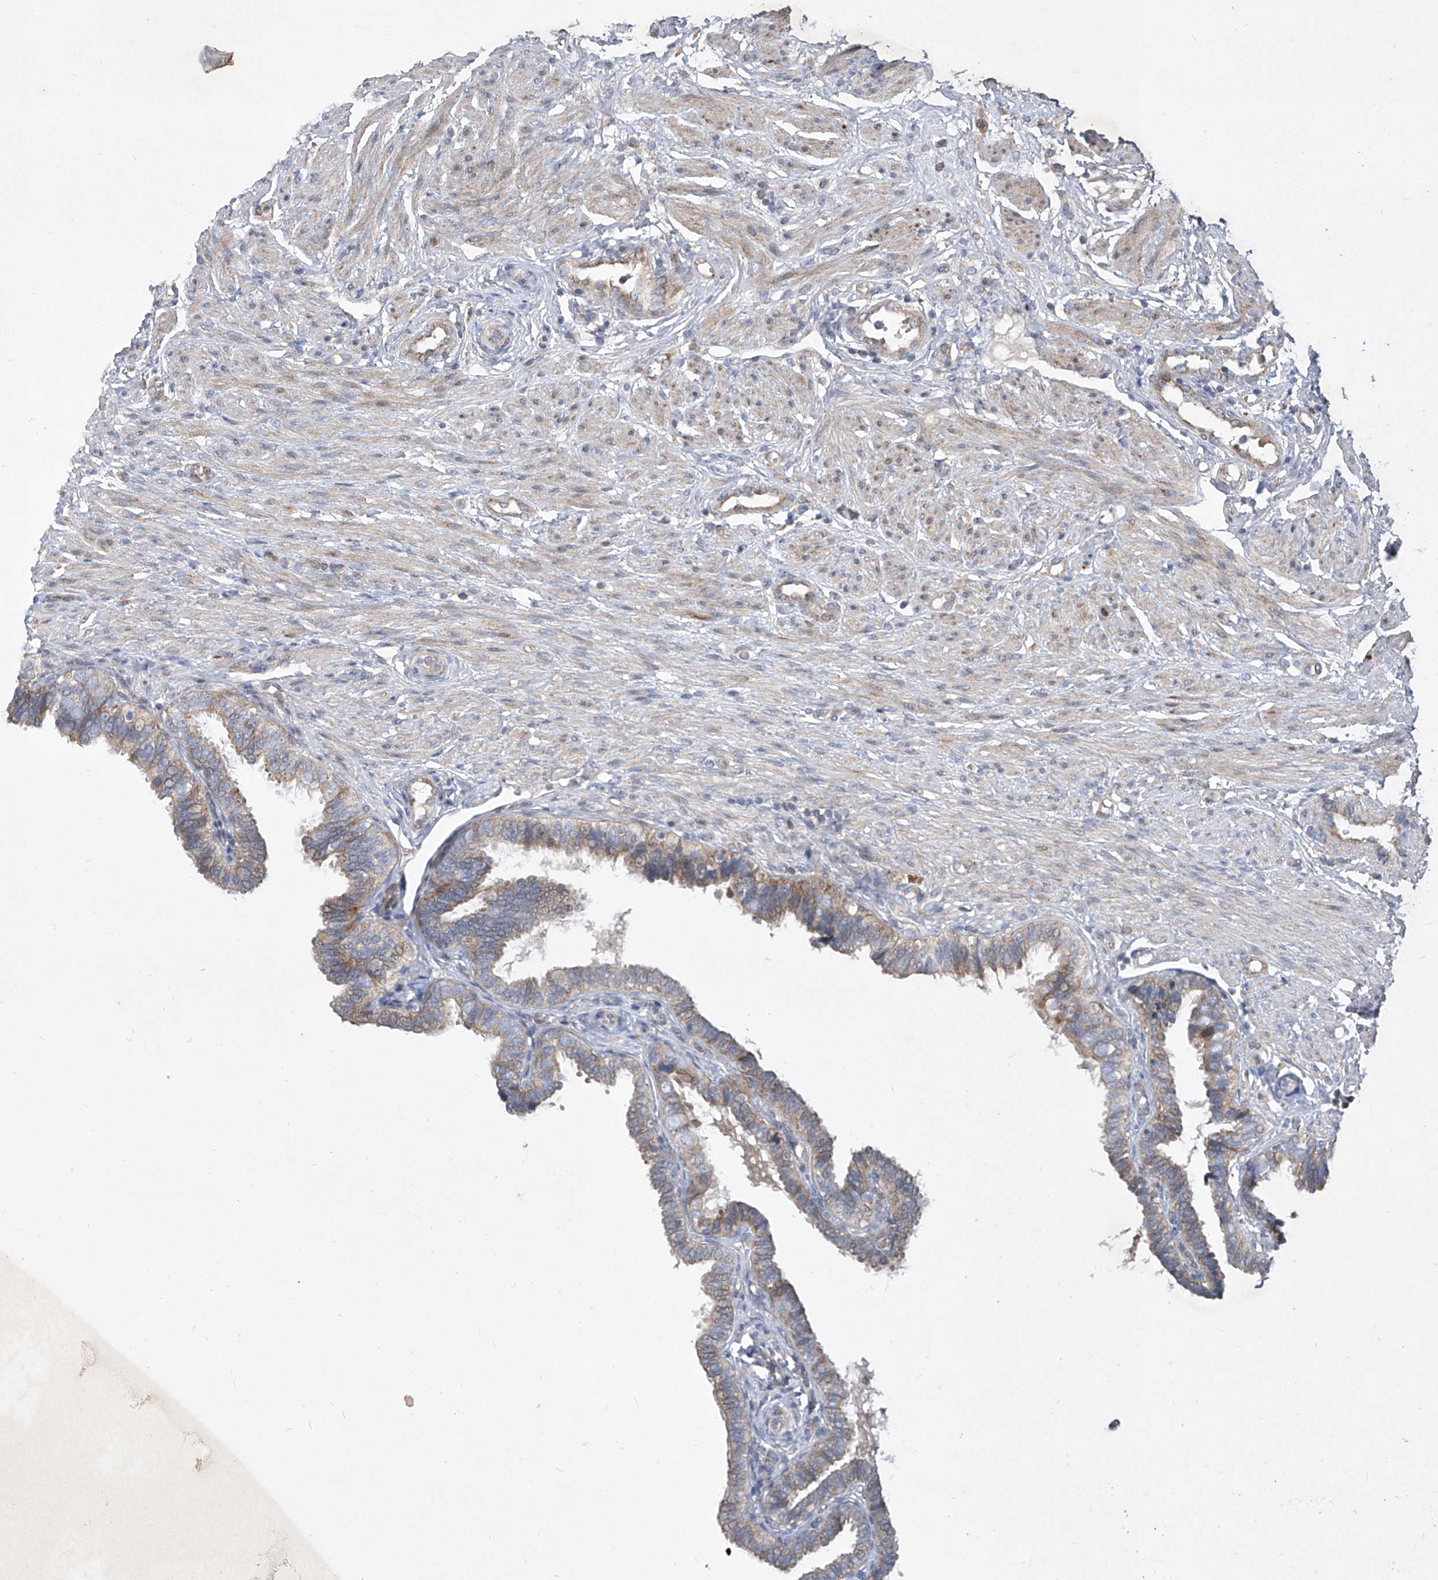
{"staining": {"intensity": "weak", "quantity": ">75%", "location": "cytoplasmic/membranous"}, "tissue": "fallopian tube", "cell_type": "Glandular cells", "image_type": "normal", "snomed": [{"axis": "morphology", "description": "Normal tissue, NOS"}, {"axis": "topography", "description": "Fallopian tube"}], "caption": "Weak cytoplasmic/membranous protein positivity is present in about >75% of glandular cells in fallopian tube. Nuclei are stained in blue.", "gene": "COQ3", "patient": {"sex": "female", "age": 39}}